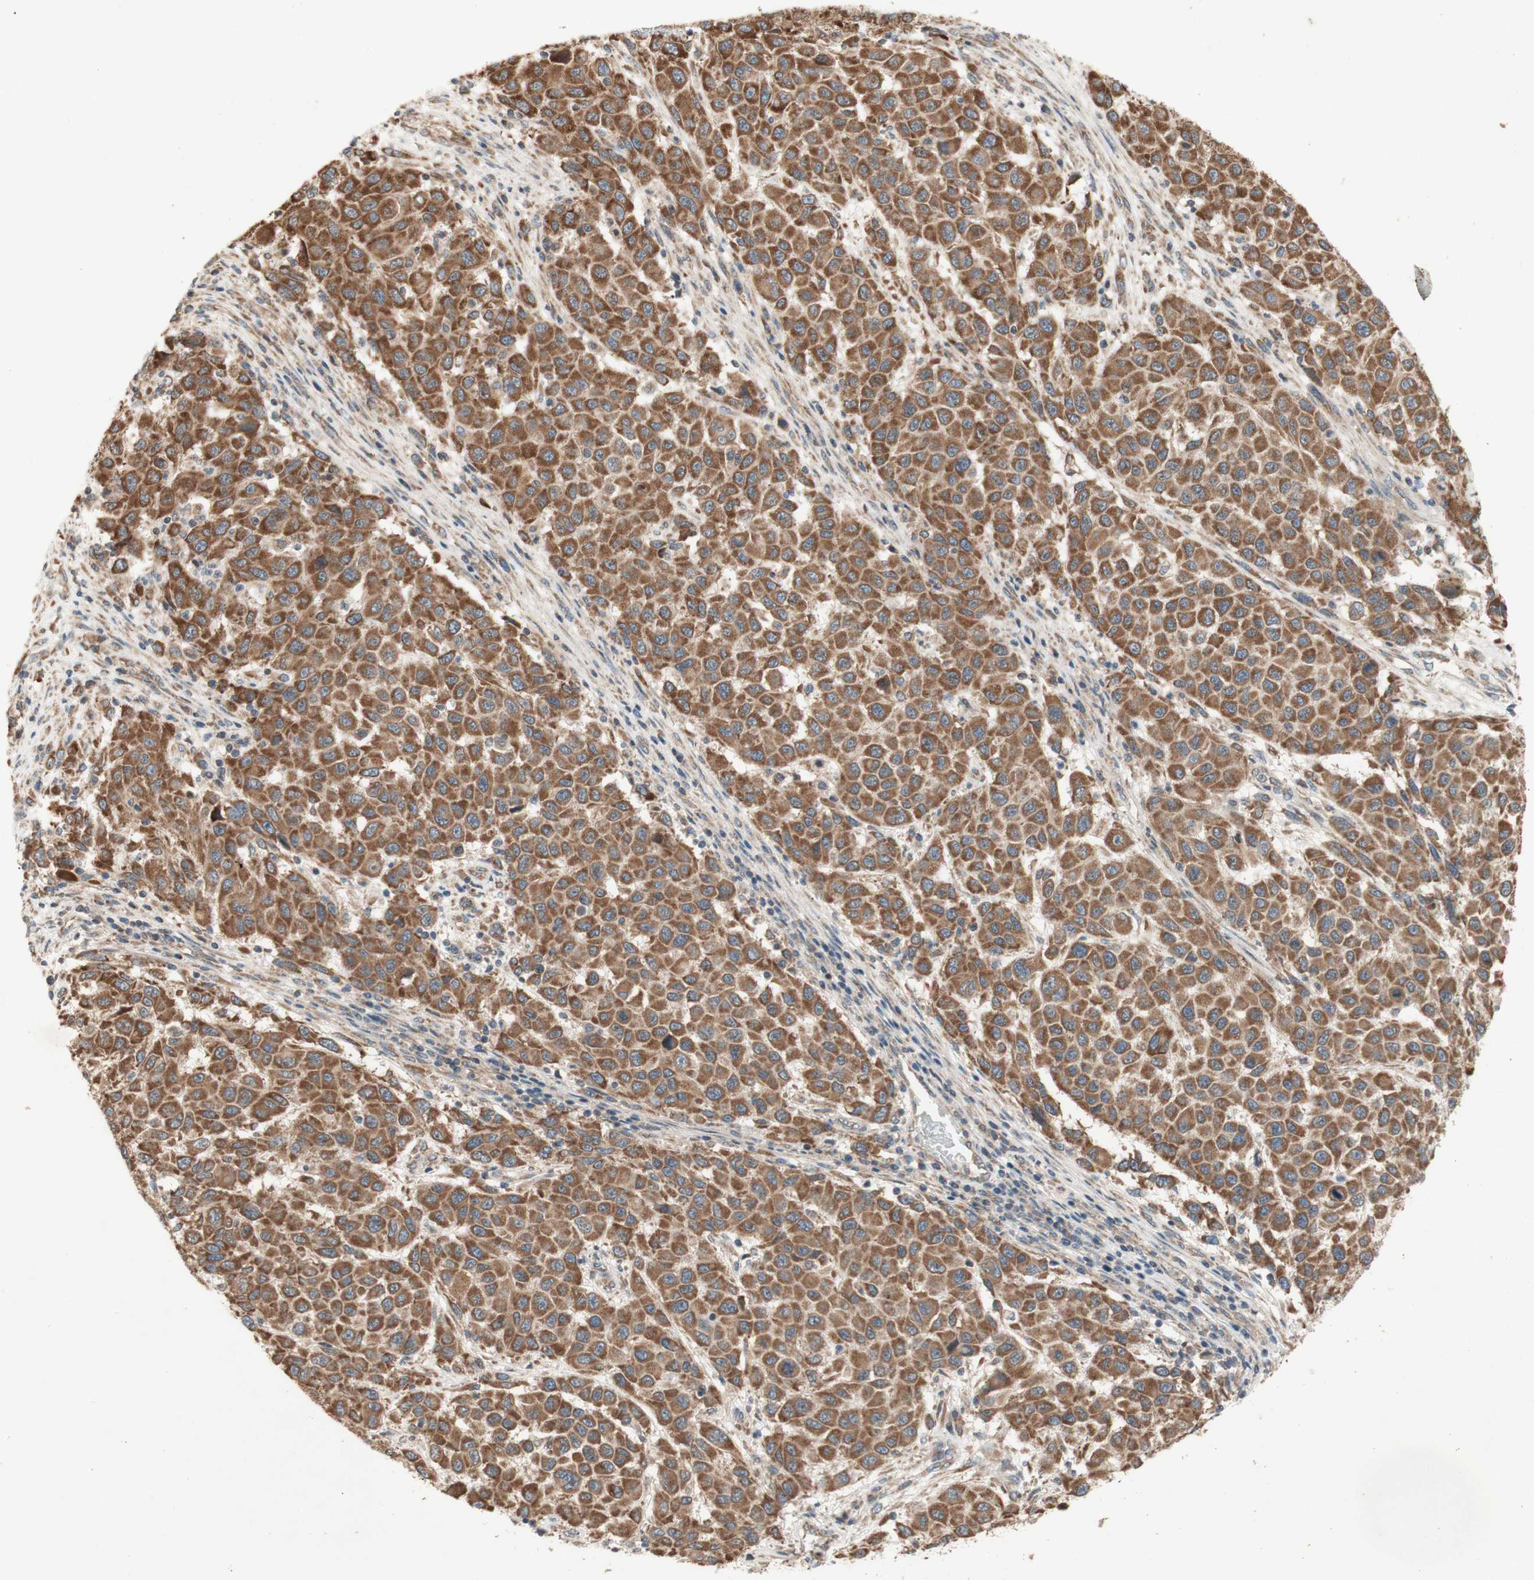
{"staining": {"intensity": "moderate", "quantity": ">75%", "location": "cytoplasmic/membranous"}, "tissue": "melanoma", "cell_type": "Tumor cells", "image_type": "cancer", "snomed": [{"axis": "morphology", "description": "Malignant melanoma, Metastatic site"}, {"axis": "topography", "description": "Lymph node"}], "caption": "Human melanoma stained with a brown dye demonstrates moderate cytoplasmic/membranous positive staining in about >75% of tumor cells.", "gene": "SOCS2", "patient": {"sex": "male", "age": 61}}